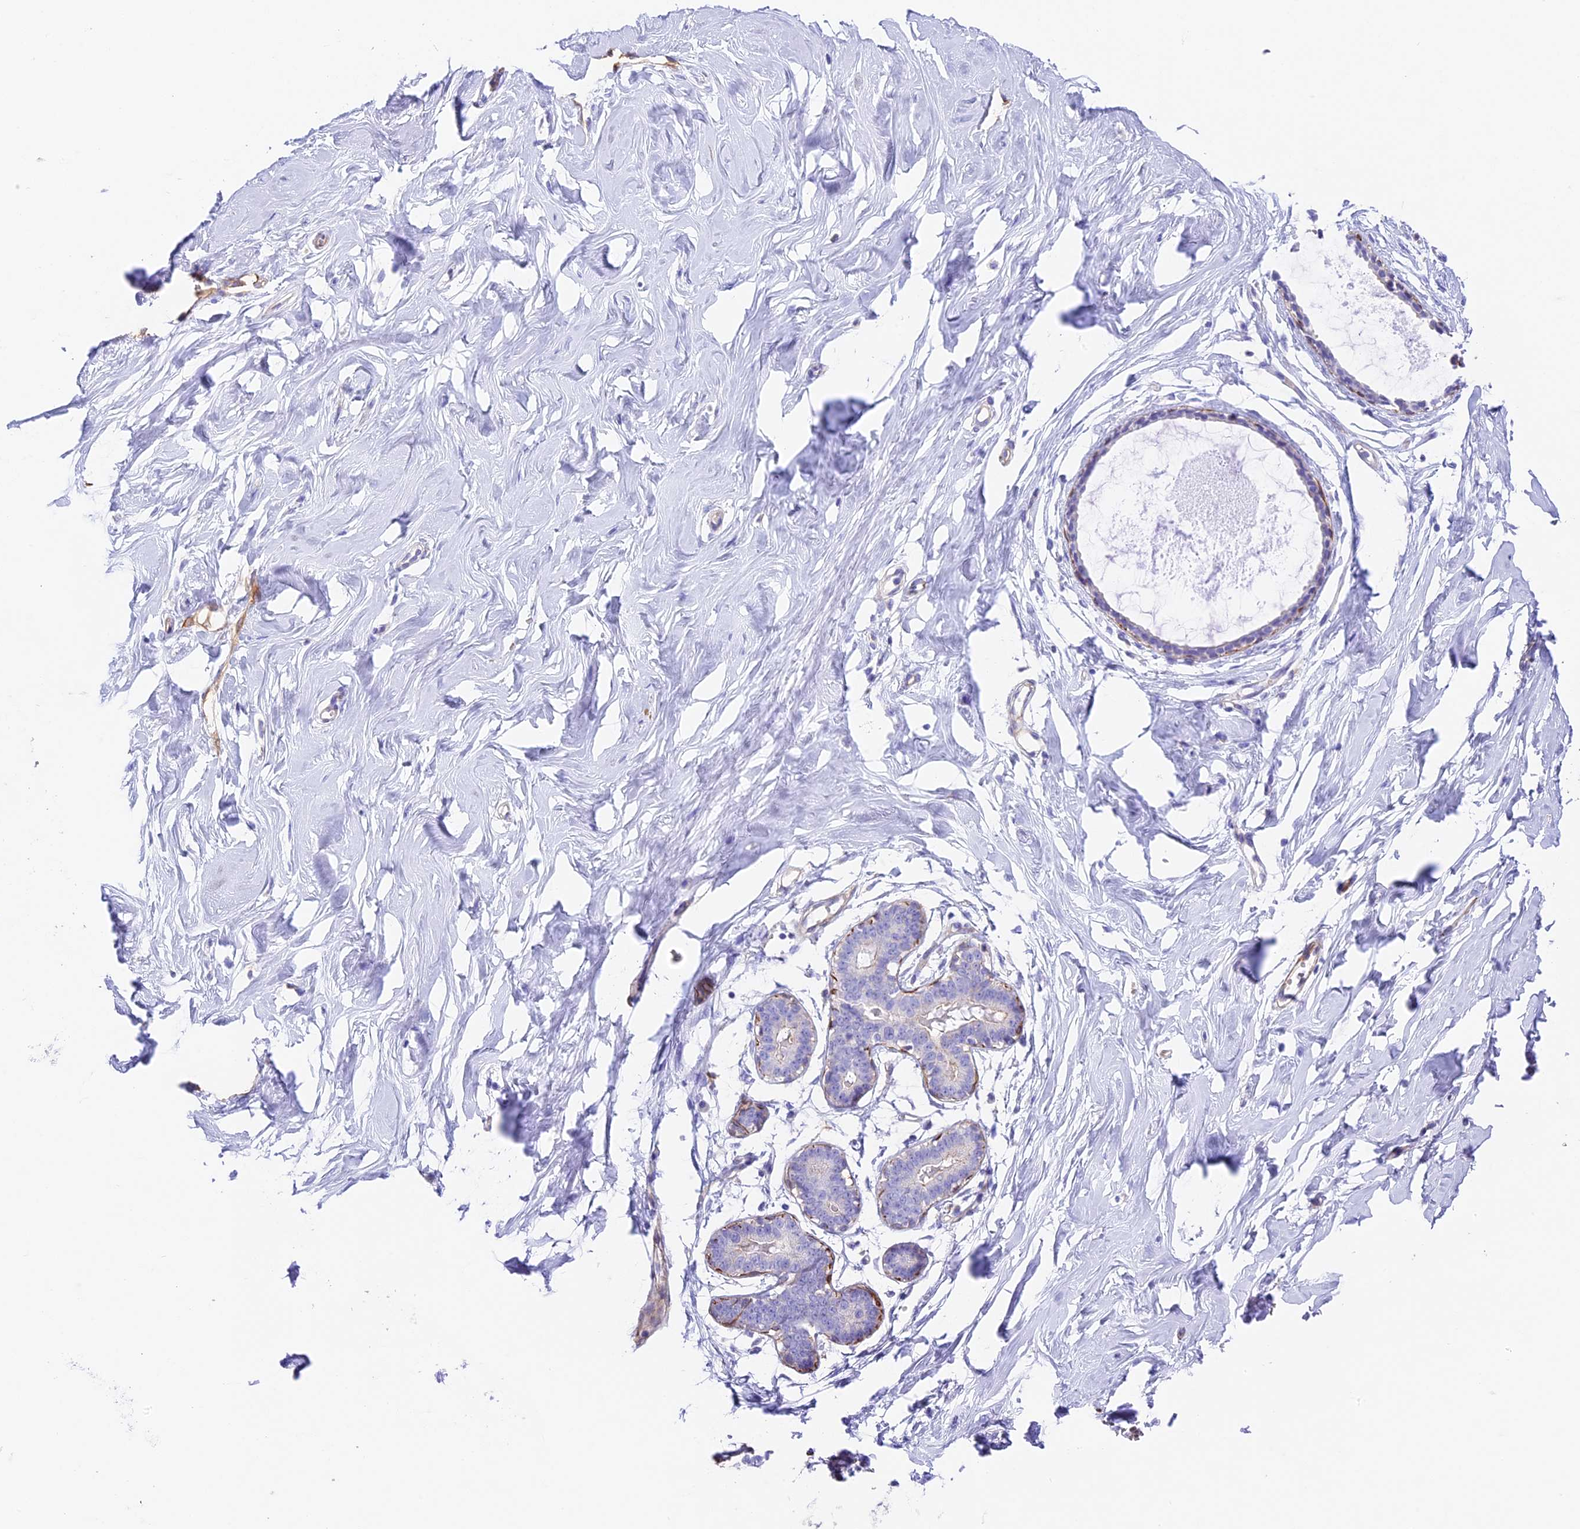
{"staining": {"intensity": "negative", "quantity": "none", "location": "none"}, "tissue": "breast", "cell_type": "Adipocytes", "image_type": "normal", "snomed": [{"axis": "morphology", "description": "Normal tissue, NOS"}, {"axis": "morphology", "description": "Adenoma, NOS"}, {"axis": "topography", "description": "Breast"}], "caption": "Breast stained for a protein using IHC demonstrates no expression adipocytes.", "gene": "HOMER3", "patient": {"sex": "female", "age": 23}}